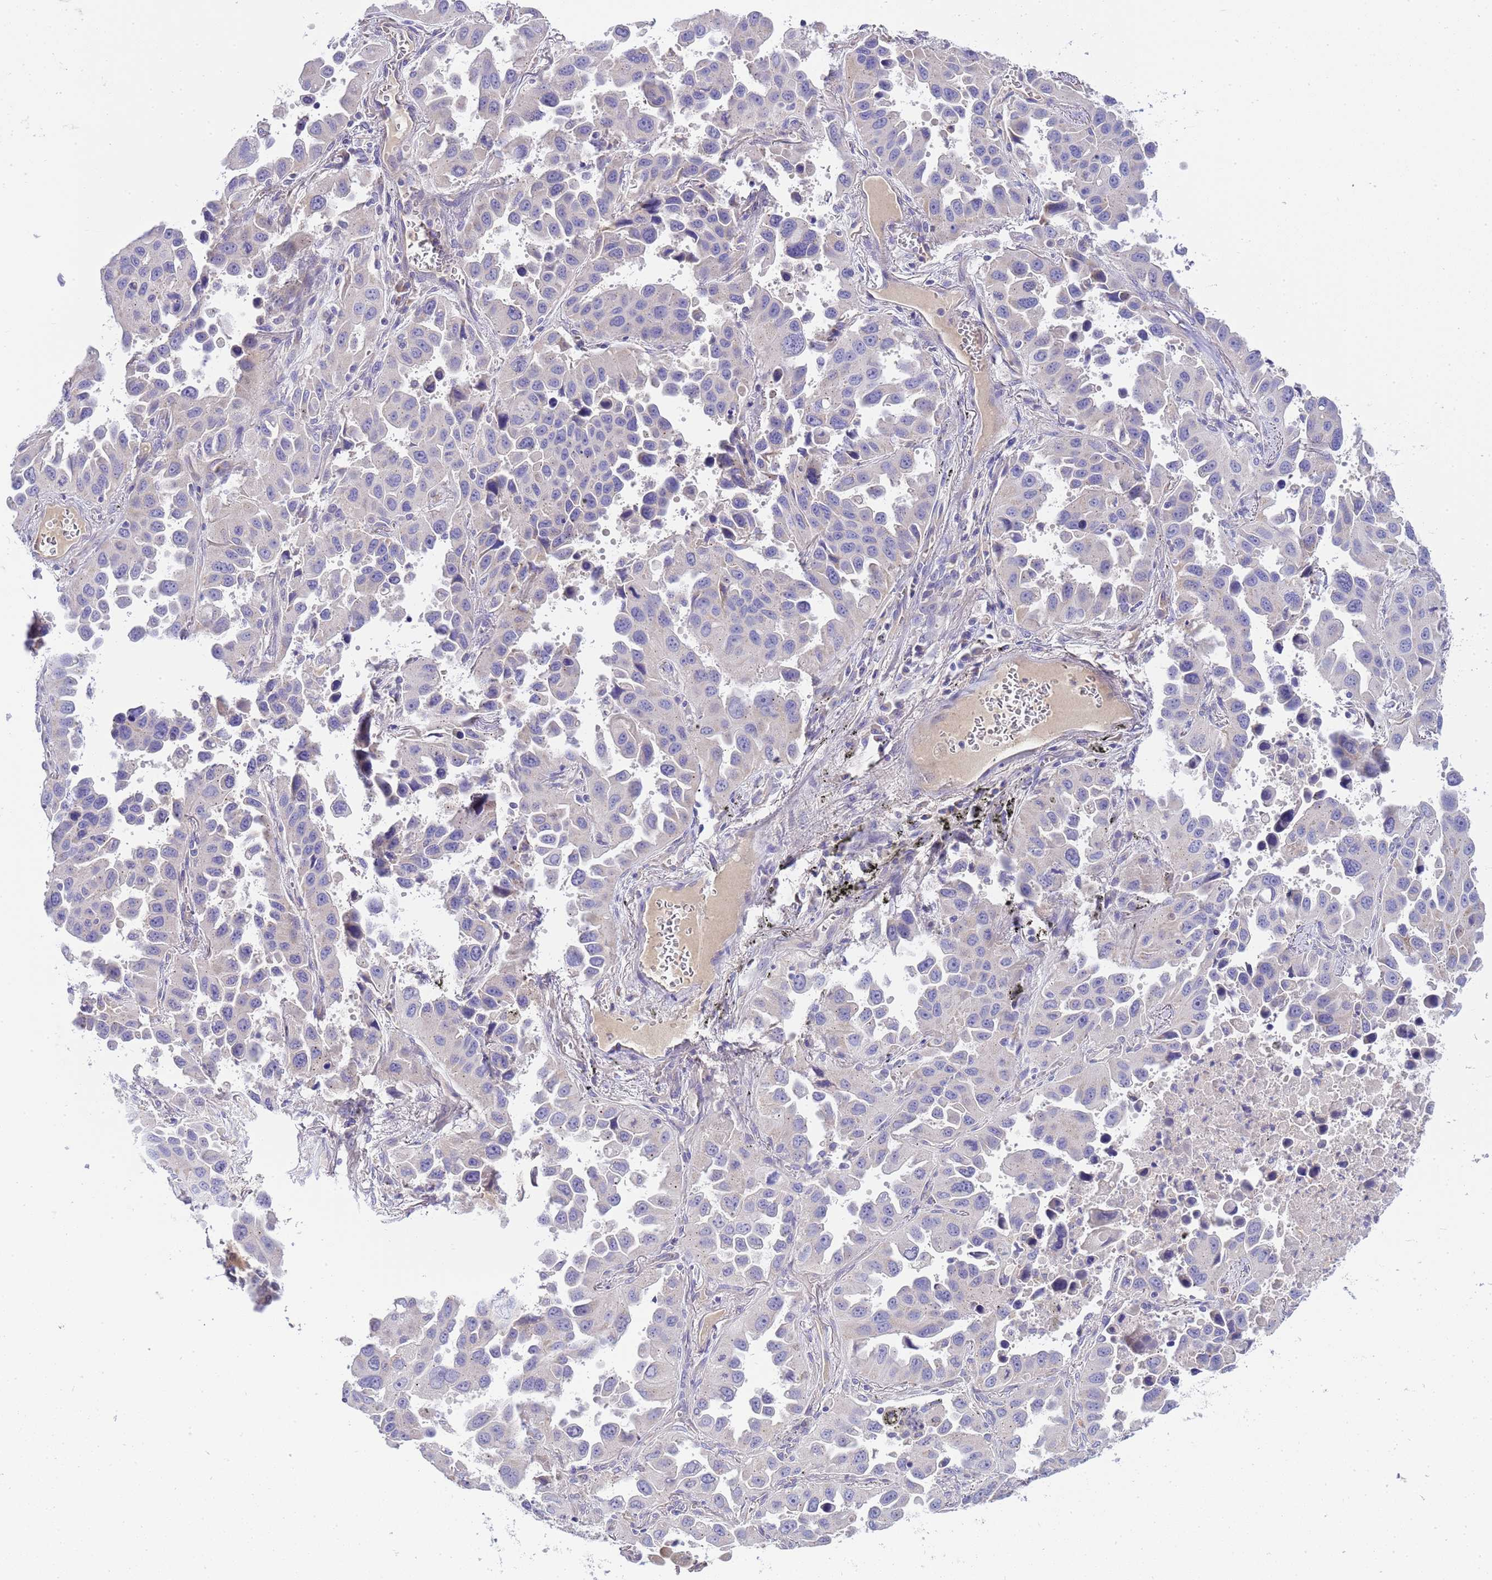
{"staining": {"intensity": "negative", "quantity": "none", "location": "none"}, "tissue": "lung cancer", "cell_type": "Tumor cells", "image_type": "cancer", "snomed": [{"axis": "morphology", "description": "Adenocarcinoma, NOS"}, {"axis": "topography", "description": "Lung"}], "caption": "Protein analysis of lung adenocarcinoma reveals no significant staining in tumor cells.", "gene": "RIPPLY2", "patient": {"sex": "male", "age": 66}}